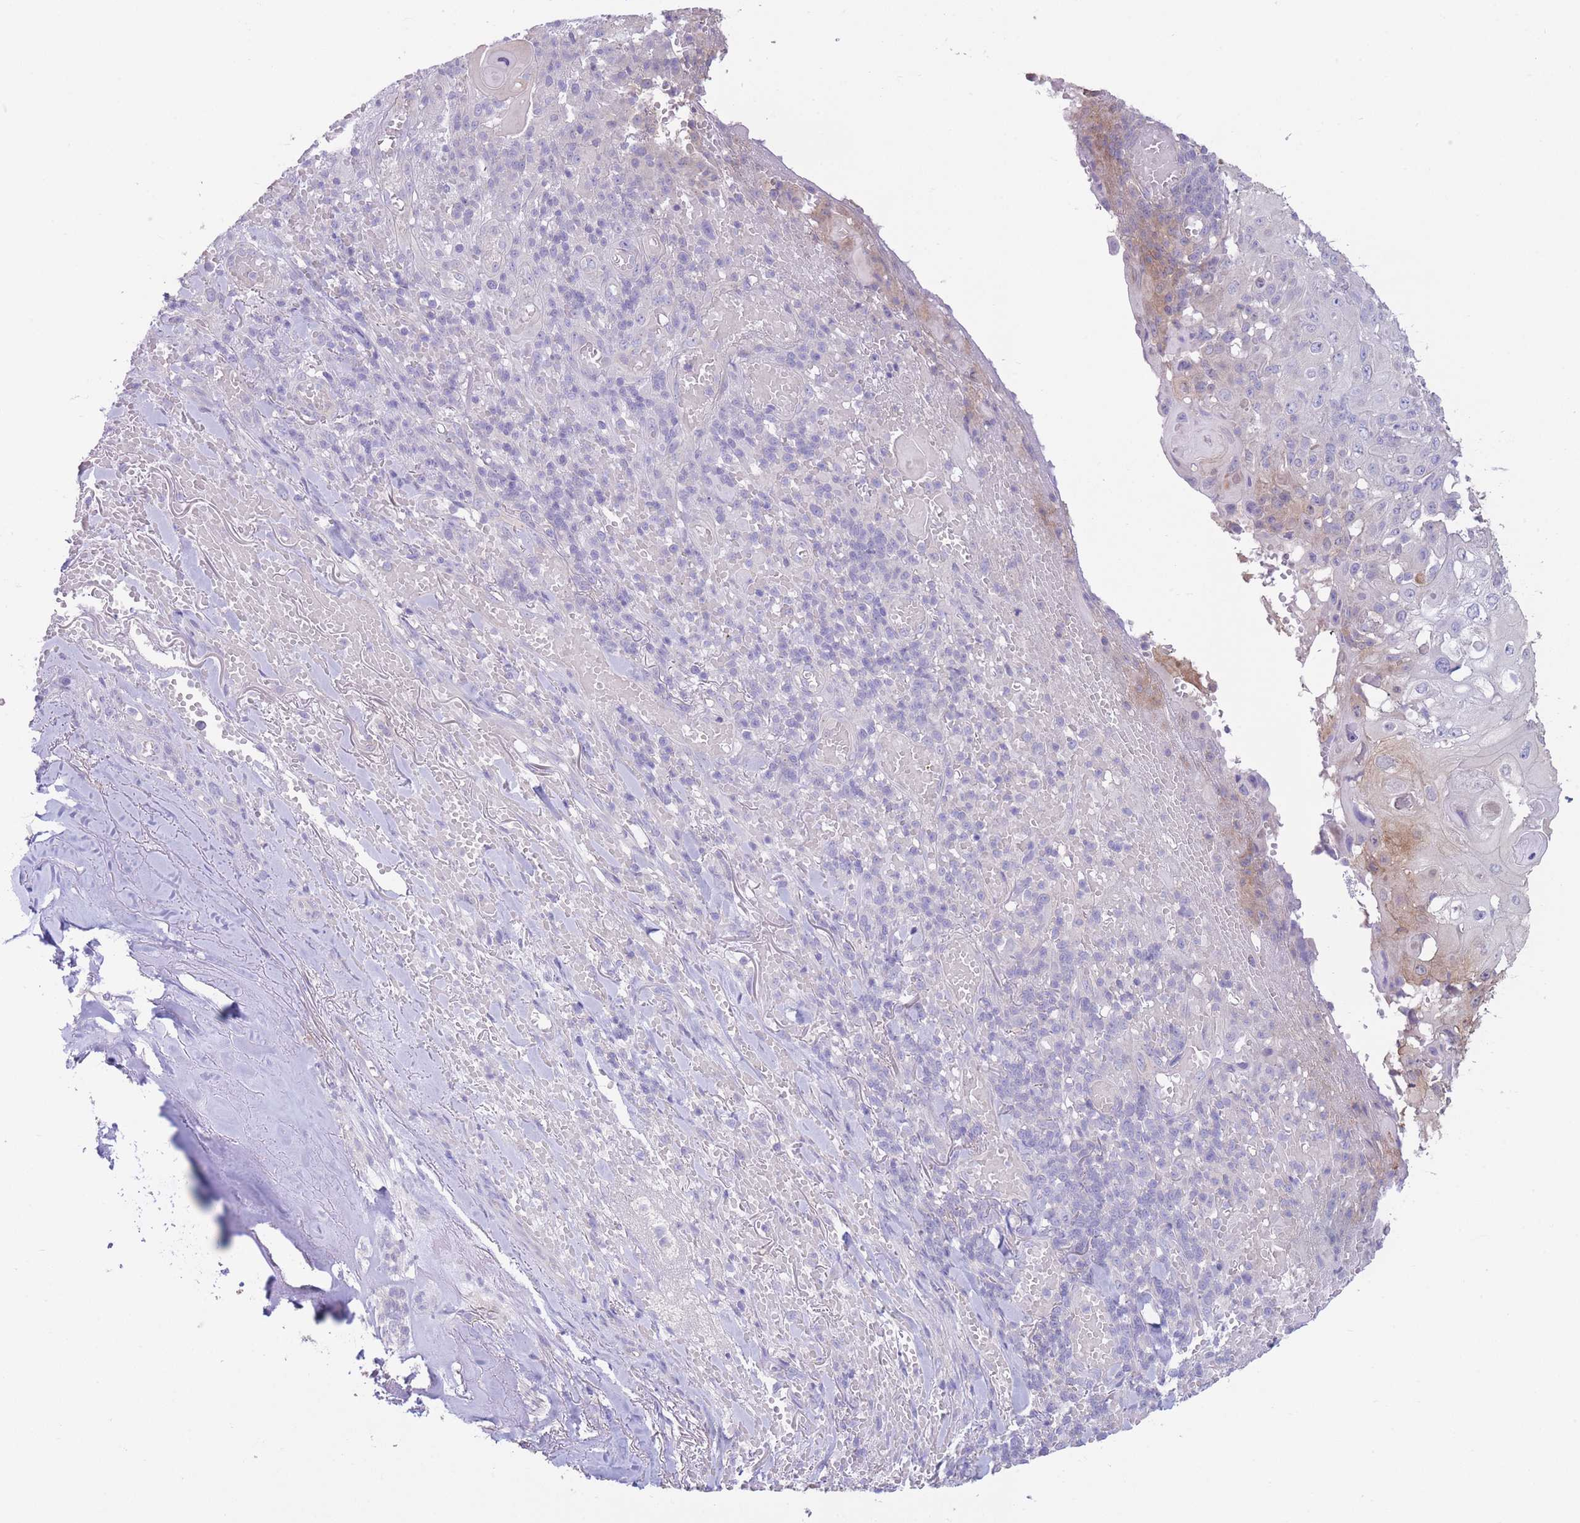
{"staining": {"intensity": "negative", "quantity": "none", "location": "none"}, "tissue": "skin cancer", "cell_type": "Tumor cells", "image_type": "cancer", "snomed": [{"axis": "morphology", "description": "Normal tissue, NOS"}, {"axis": "morphology", "description": "Squamous cell carcinoma, NOS"}, {"axis": "topography", "description": "Skin"}, {"axis": "topography", "description": "Cartilage tissue"}], "caption": "There is no significant staining in tumor cells of skin cancer (squamous cell carcinoma). (DAB immunohistochemistry with hematoxylin counter stain).", "gene": "ALS2CL", "patient": {"sex": "female", "age": 79}}